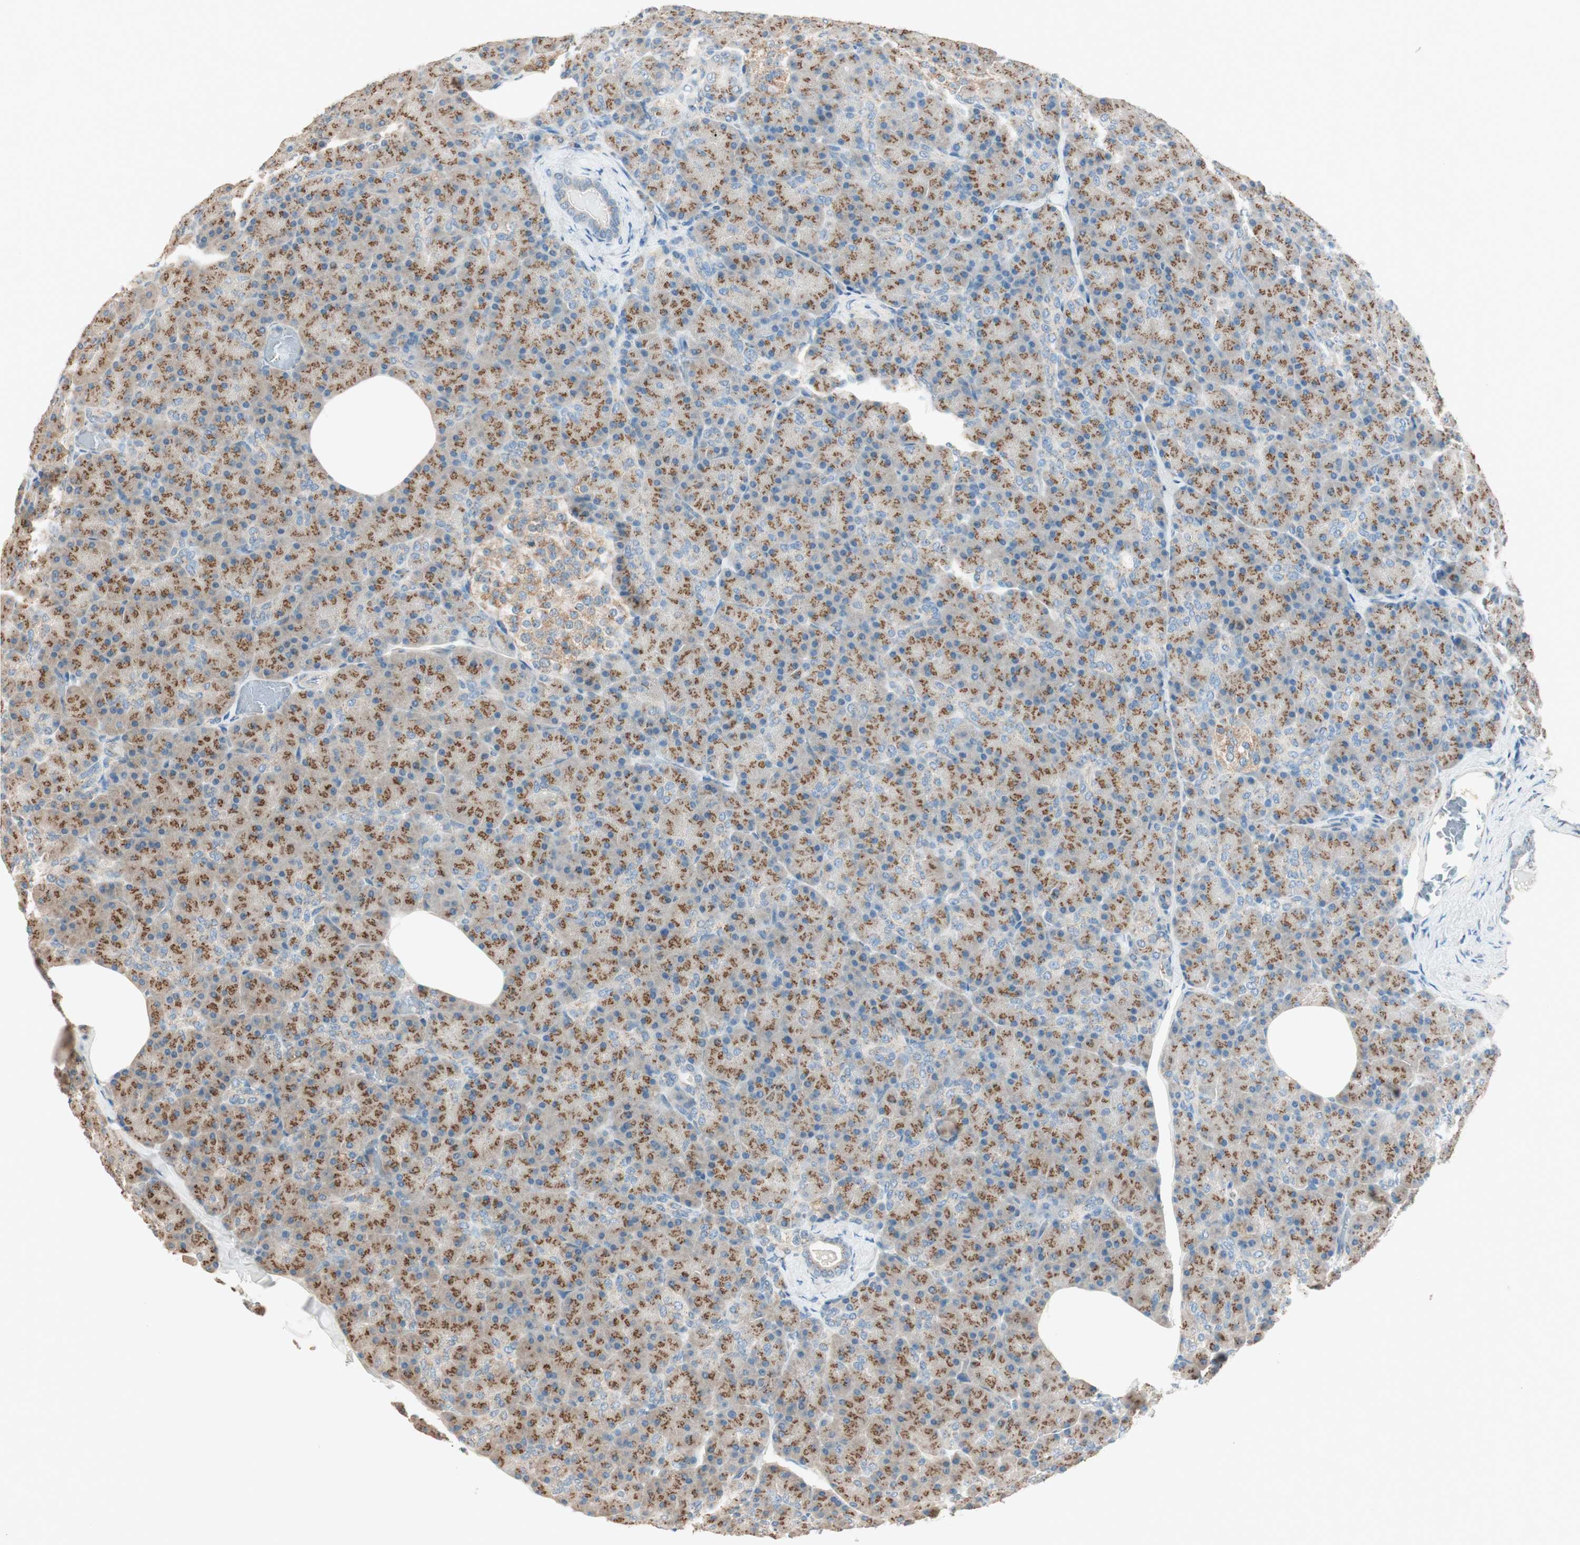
{"staining": {"intensity": "strong", "quantity": ">75%", "location": "cytoplasmic/membranous"}, "tissue": "pancreas", "cell_type": "Exocrine glandular cells", "image_type": "normal", "snomed": [{"axis": "morphology", "description": "Normal tissue, NOS"}, {"axis": "topography", "description": "Pancreas"}], "caption": "Protein staining by immunohistochemistry (IHC) reveals strong cytoplasmic/membranous staining in about >75% of exocrine glandular cells in normal pancreas. The protein is stained brown, and the nuclei are stained in blue (DAB (3,3'-diaminobenzidine) IHC with brightfield microscopy, high magnification).", "gene": "SEC16A", "patient": {"sex": "female", "age": 43}}